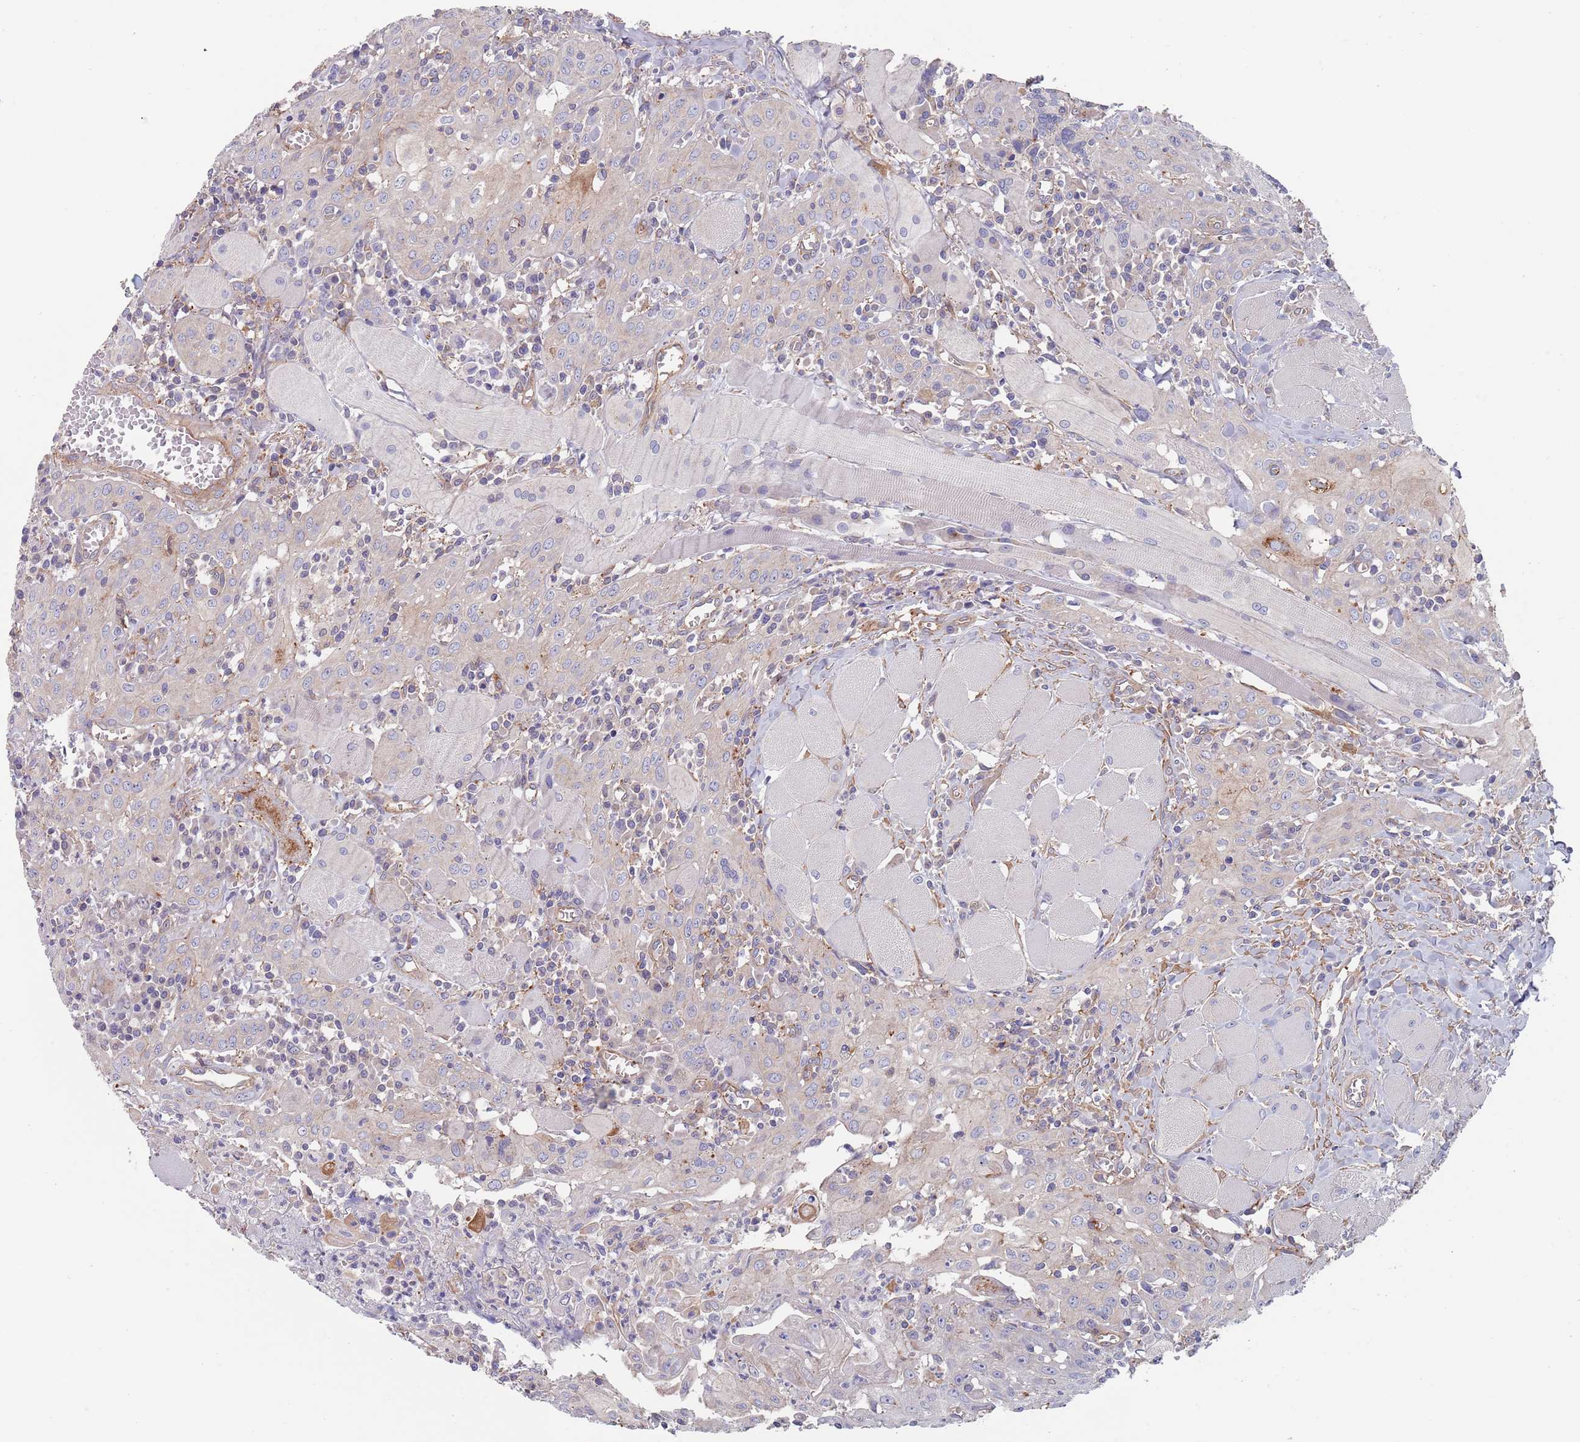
{"staining": {"intensity": "negative", "quantity": "none", "location": "none"}, "tissue": "head and neck cancer", "cell_type": "Tumor cells", "image_type": "cancer", "snomed": [{"axis": "morphology", "description": "Squamous cell carcinoma, NOS"}, {"axis": "topography", "description": "Oral tissue"}, {"axis": "topography", "description": "Head-Neck"}], "caption": "DAB (3,3'-diaminobenzidine) immunohistochemical staining of human head and neck cancer (squamous cell carcinoma) shows no significant expression in tumor cells. (DAB immunohistochemistry, high magnification).", "gene": "APPL2", "patient": {"sex": "female", "age": 70}}